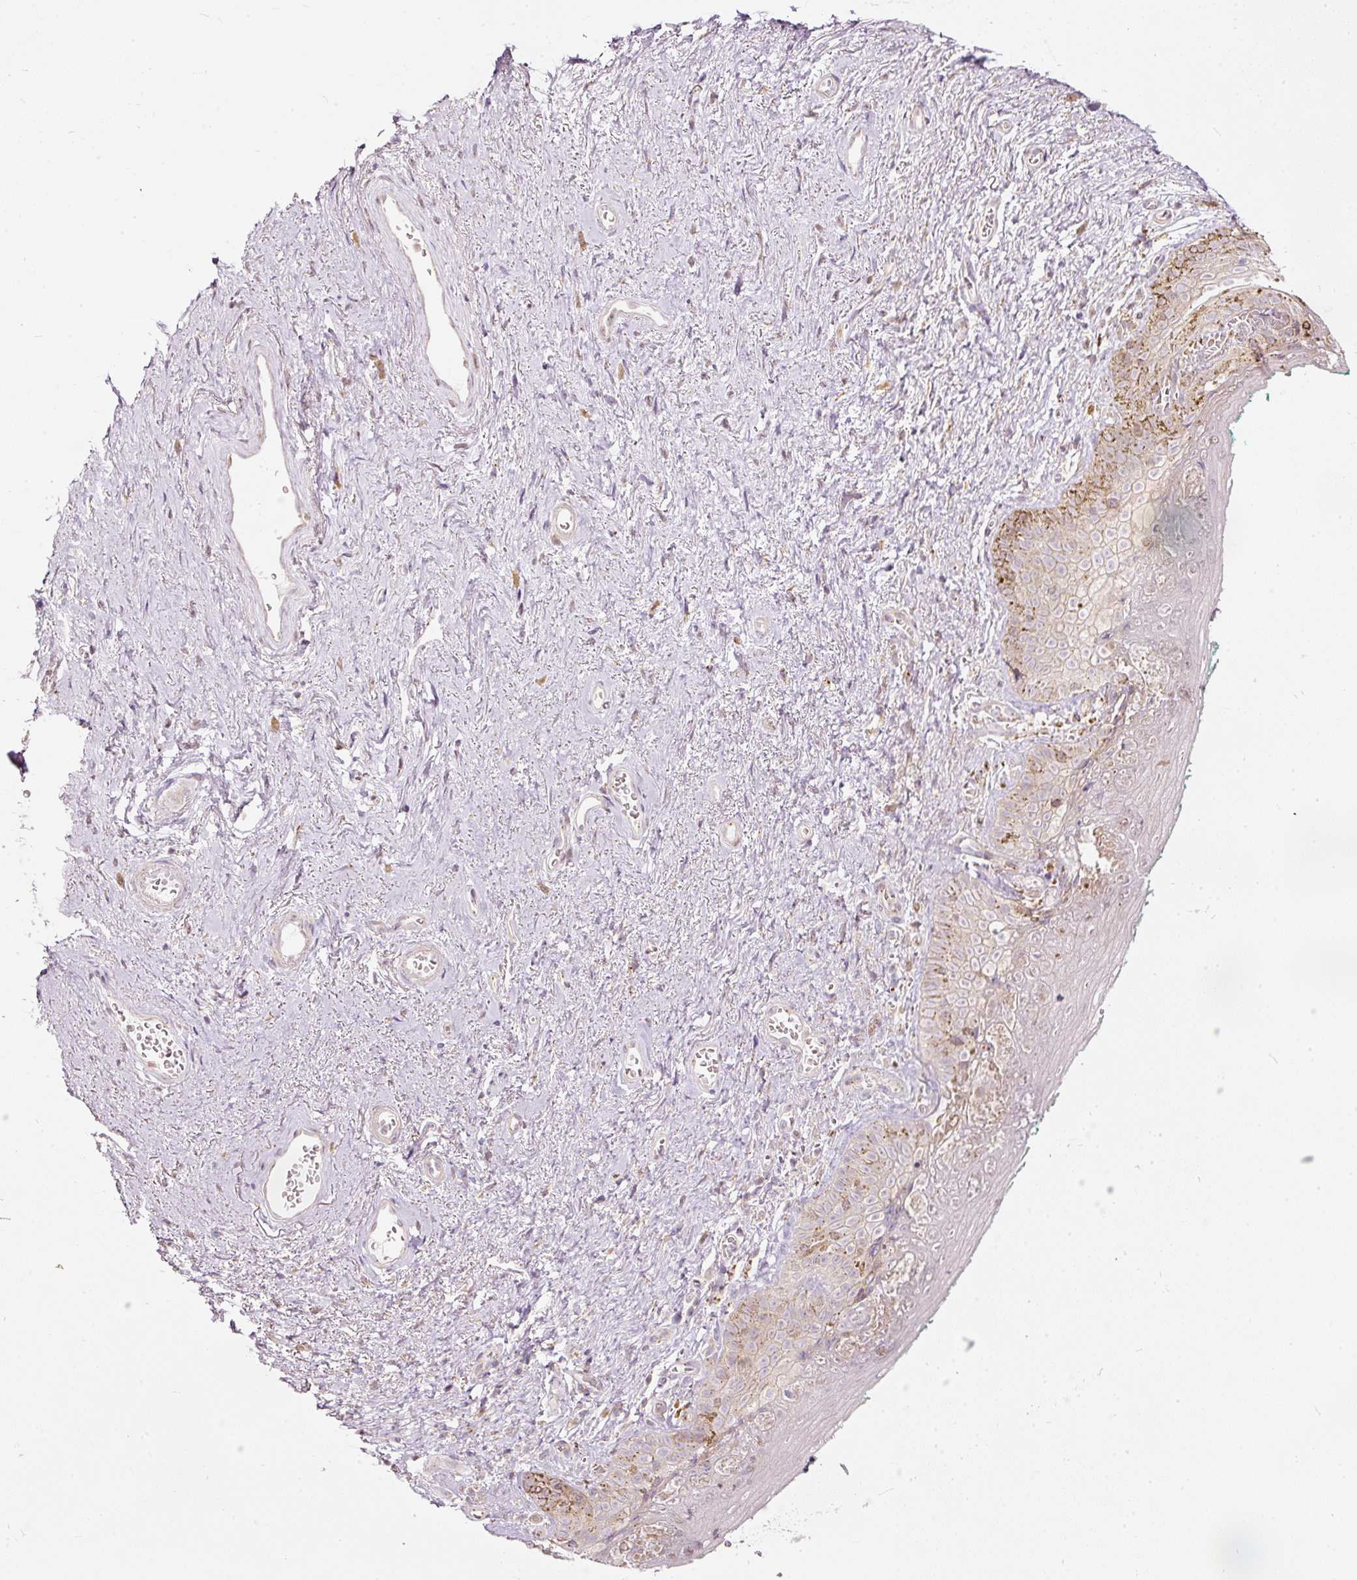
{"staining": {"intensity": "weak", "quantity": "<25%", "location": "cytoplasmic/membranous"}, "tissue": "vagina", "cell_type": "Squamous epithelial cells", "image_type": "normal", "snomed": [{"axis": "morphology", "description": "Normal tissue, NOS"}, {"axis": "topography", "description": "Vulva"}, {"axis": "topography", "description": "Vagina"}, {"axis": "topography", "description": "Peripheral nerve tissue"}], "caption": "The immunohistochemistry image has no significant expression in squamous epithelial cells of vagina.", "gene": "SNAPC5", "patient": {"sex": "female", "age": 66}}